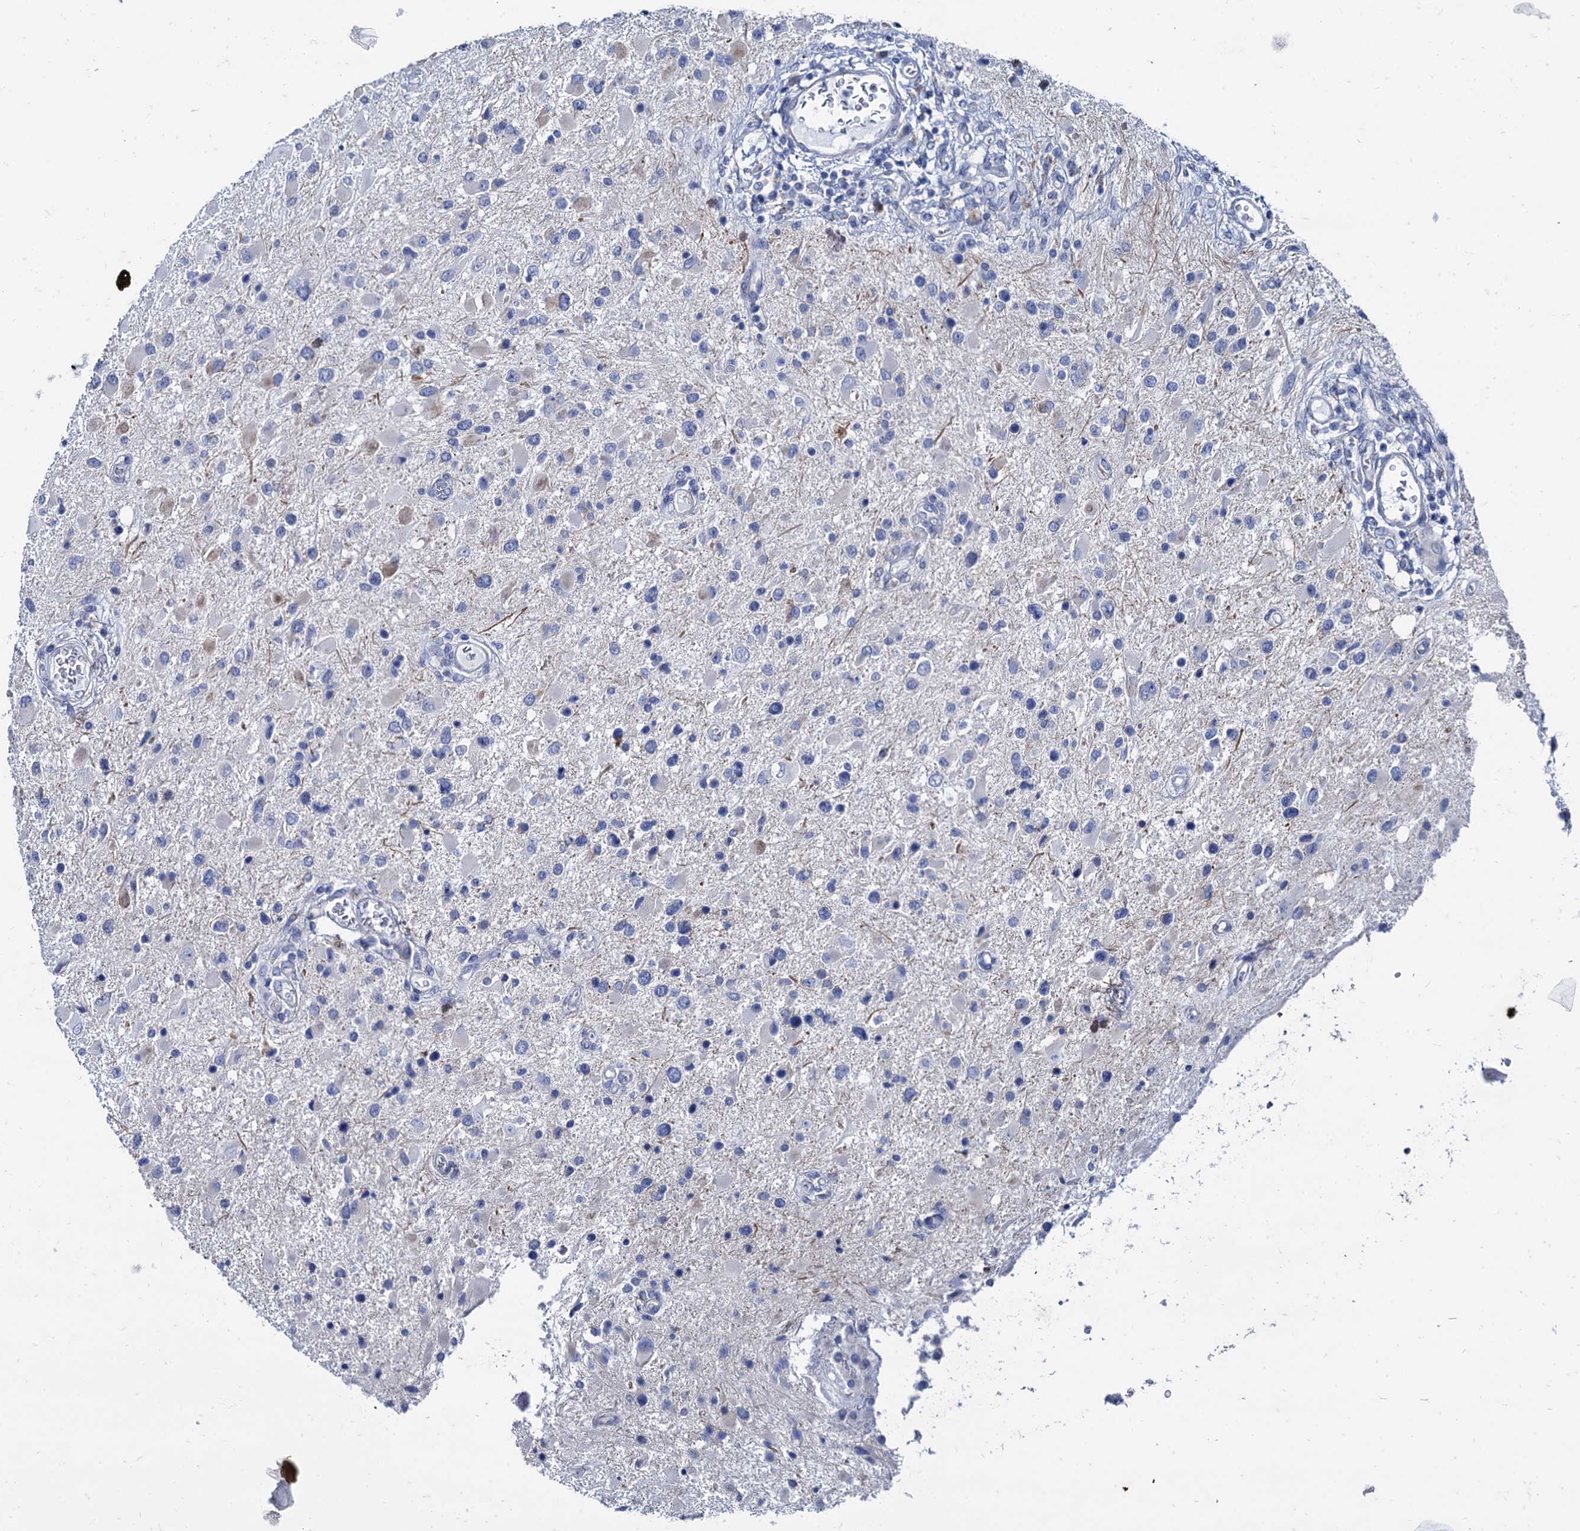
{"staining": {"intensity": "negative", "quantity": "none", "location": "none"}, "tissue": "glioma", "cell_type": "Tumor cells", "image_type": "cancer", "snomed": [{"axis": "morphology", "description": "Glioma, malignant, High grade"}, {"axis": "topography", "description": "Brain"}], "caption": "IHC micrograph of glioma stained for a protein (brown), which demonstrates no expression in tumor cells.", "gene": "FOXR2", "patient": {"sex": "male", "age": 53}}